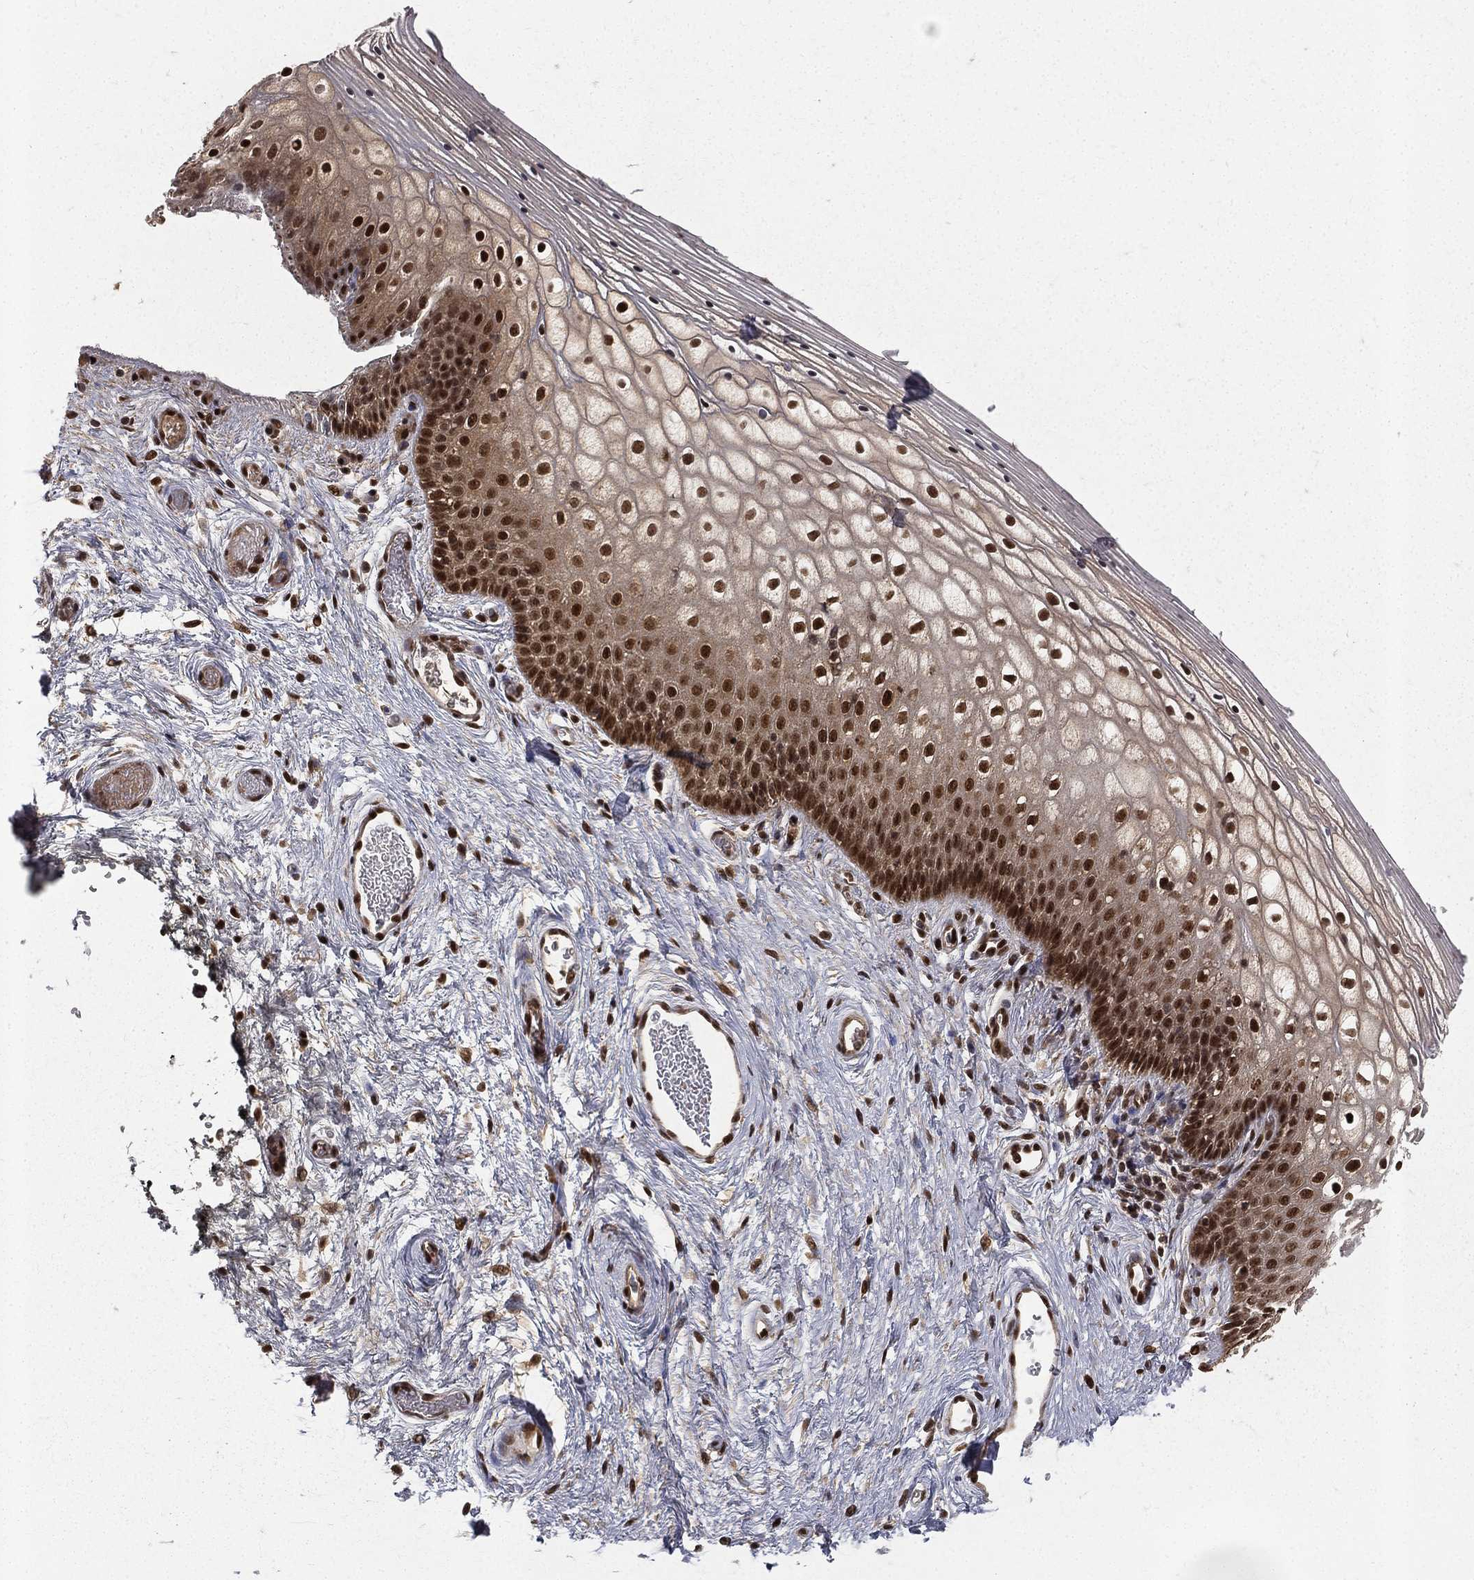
{"staining": {"intensity": "strong", "quantity": ">75%", "location": "nuclear"}, "tissue": "vagina", "cell_type": "Squamous epithelial cells", "image_type": "normal", "snomed": [{"axis": "morphology", "description": "Normal tissue, NOS"}, {"axis": "topography", "description": "Vagina"}], "caption": "Brown immunohistochemical staining in unremarkable human vagina demonstrates strong nuclear expression in about >75% of squamous epithelial cells. The staining was performed using DAB, with brown indicating positive protein expression. Nuclei are stained blue with hematoxylin.", "gene": "COPS4", "patient": {"sex": "female", "age": 32}}